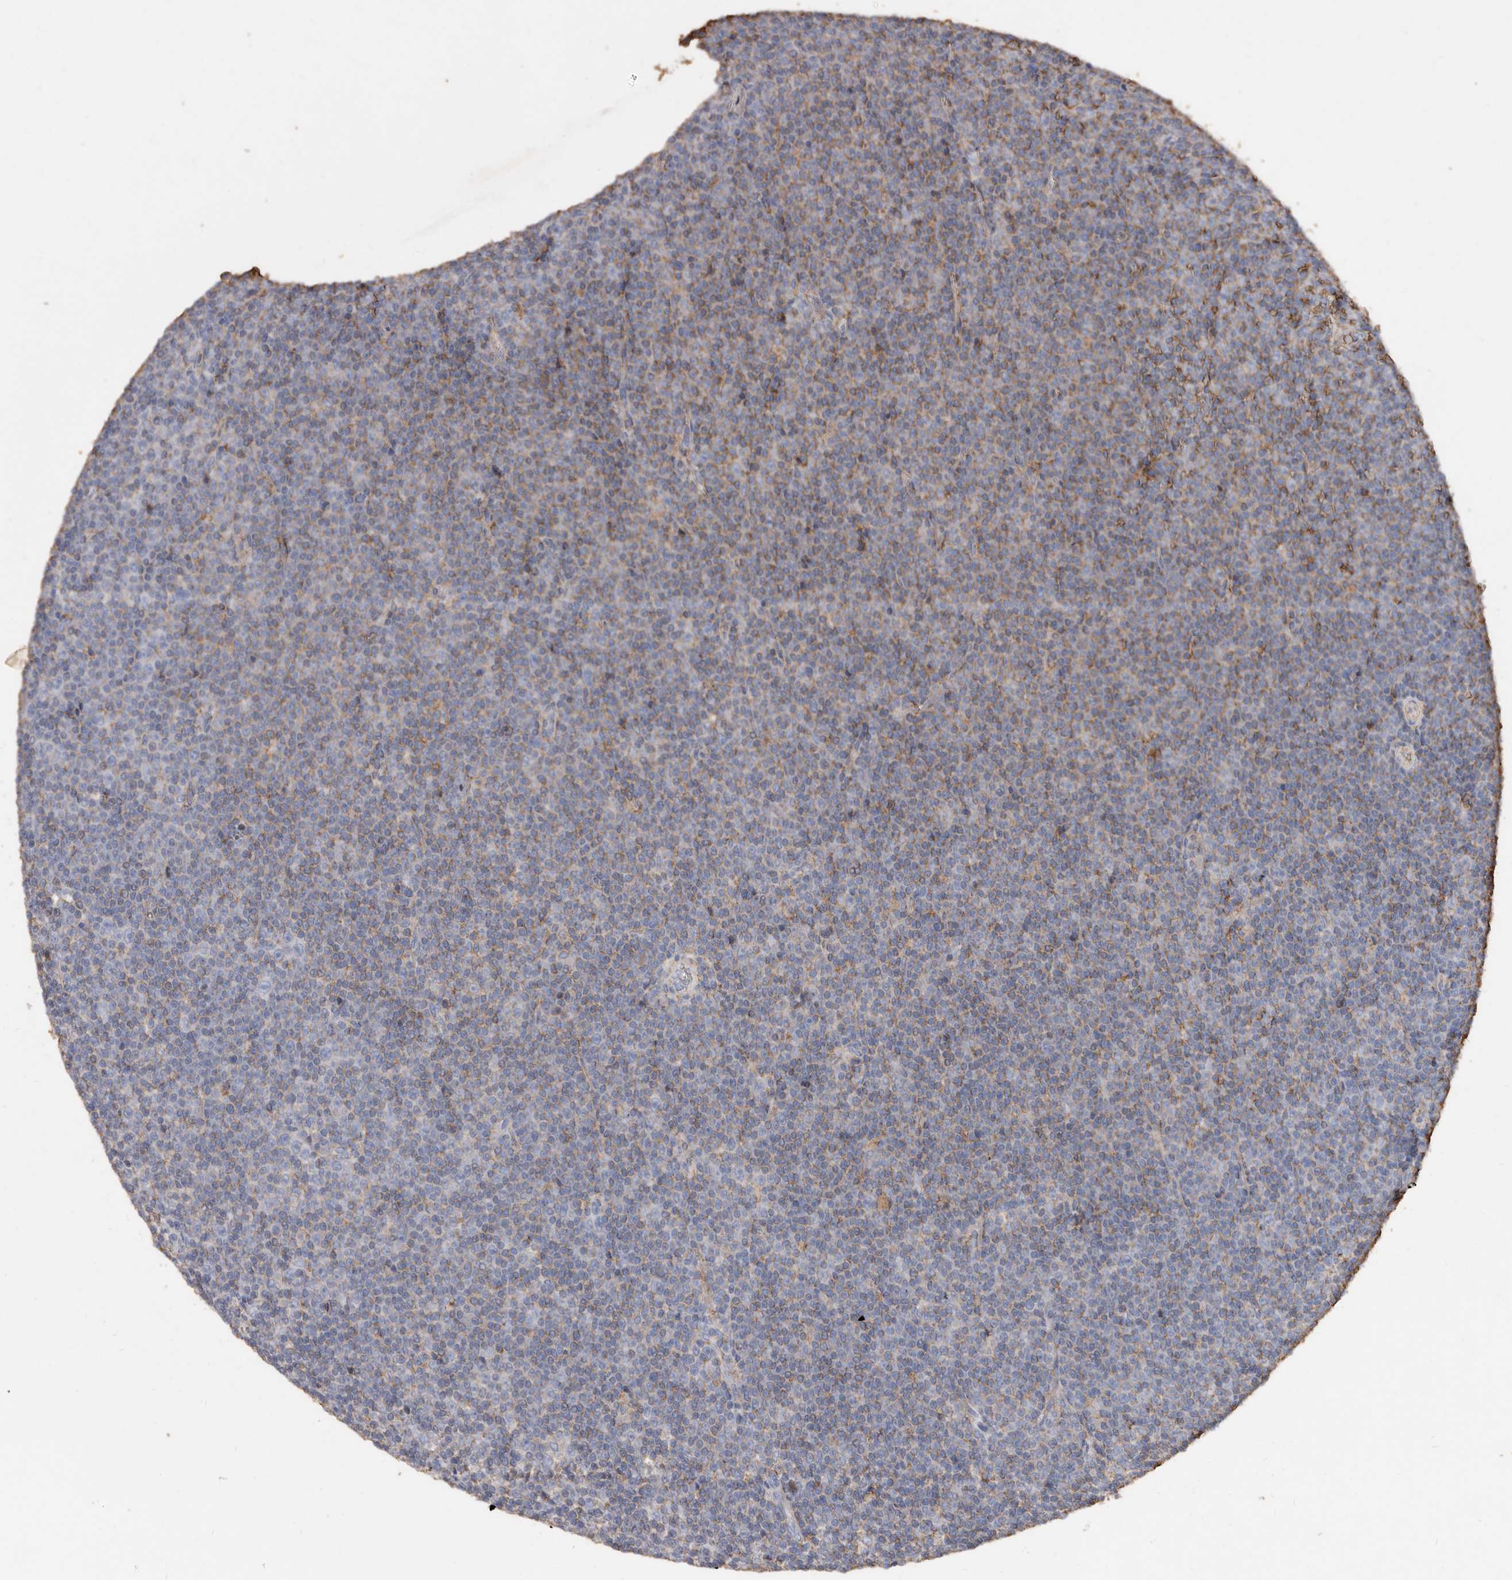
{"staining": {"intensity": "weak", "quantity": "<25%", "location": "cytoplasmic/membranous"}, "tissue": "lymphoma", "cell_type": "Tumor cells", "image_type": "cancer", "snomed": [{"axis": "morphology", "description": "Malignant lymphoma, non-Hodgkin's type, Low grade"}, {"axis": "topography", "description": "Lymph node"}], "caption": "IHC micrograph of neoplastic tissue: human lymphoma stained with DAB shows no significant protein positivity in tumor cells.", "gene": "COQ8B", "patient": {"sex": "female", "age": 67}}